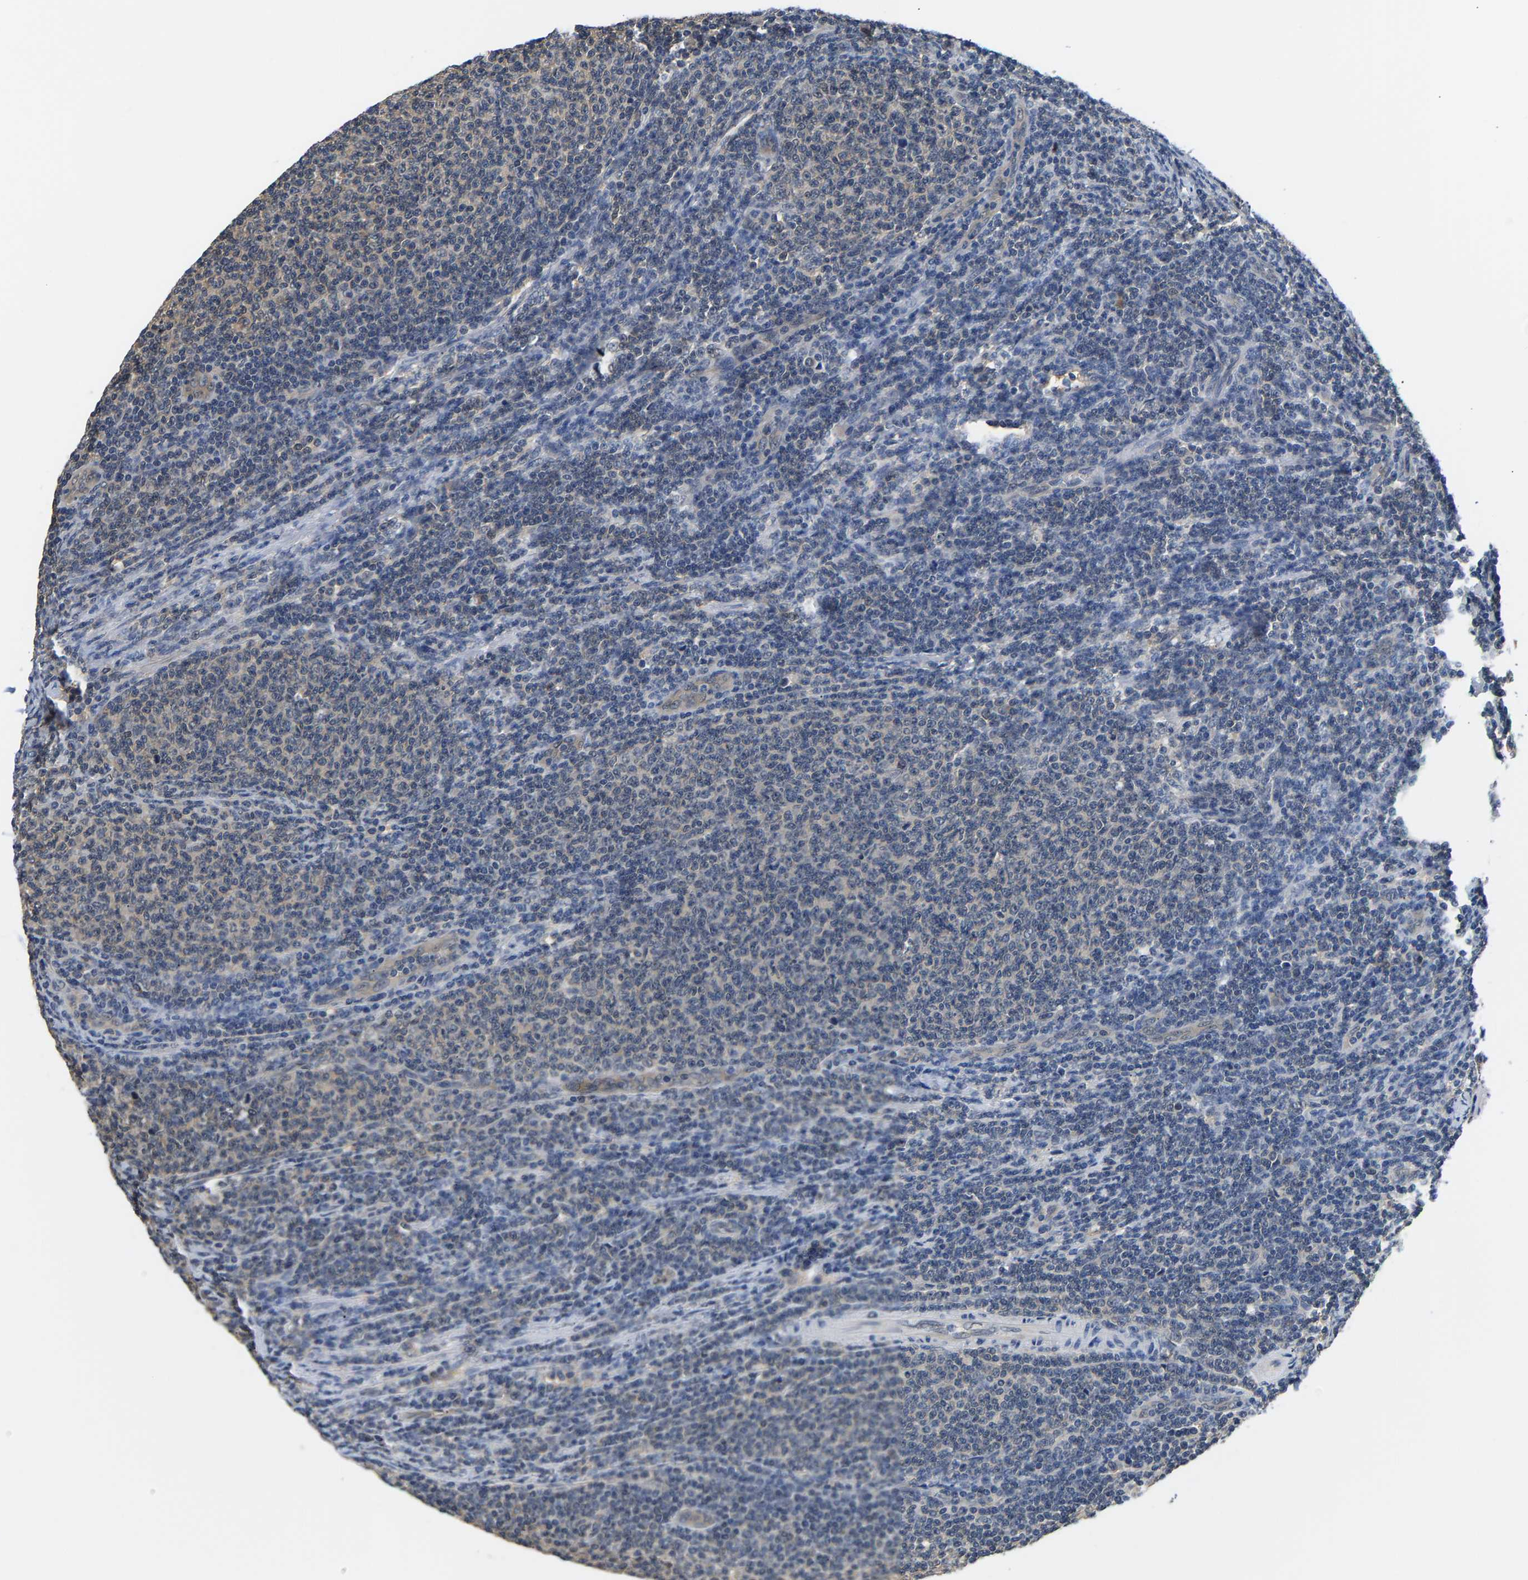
{"staining": {"intensity": "negative", "quantity": "none", "location": "none"}, "tissue": "lymphoma", "cell_type": "Tumor cells", "image_type": "cancer", "snomed": [{"axis": "morphology", "description": "Malignant lymphoma, non-Hodgkin's type, Low grade"}, {"axis": "topography", "description": "Lymph node"}], "caption": "Tumor cells are negative for brown protein staining in malignant lymphoma, non-Hodgkin's type (low-grade). (DAB immunohistochemistry (IHC) with hematoxylin counter stain).", "gene": "ARHGEF12", "patient": {"sex": "male", "age": 66}}